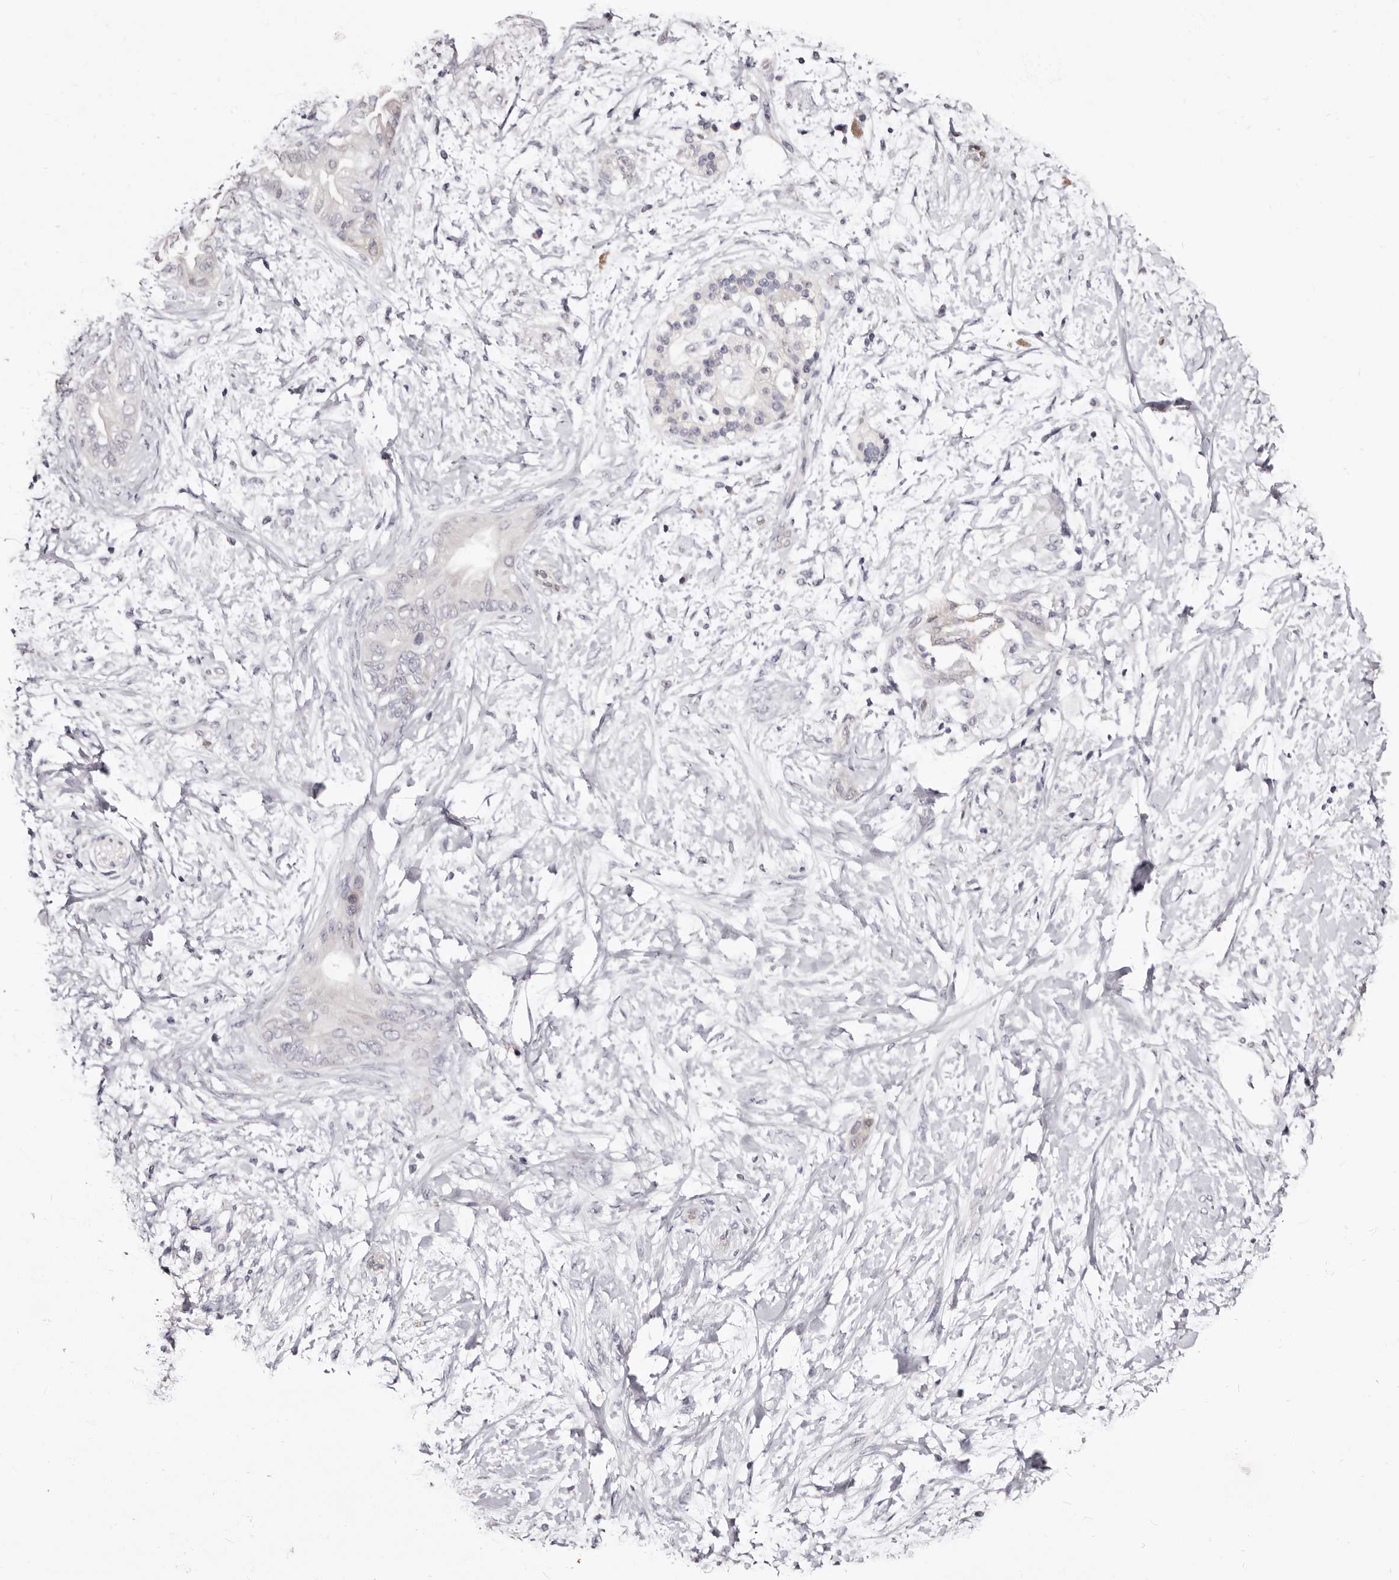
{"staining": {"intensity": "negative", "quantity": "none", "location": "none"}, "tissue": "adipose tissue", "cell_type": "Adipocytes", "image_type": "normal", "snomed": [{"axis": "morphology", "description": "Normal tissue, NOS"}, {"axis": "morphology", "description": "Adenocarcinoma, NOS"}, {"axis": "topography", "description": "Duodenum"}, {"axis": "topography", "description": "Peripheral nerve tissue"}], "caption": "This is an IHC photomicrograph of benign human adipose tissue. There is no positivity in adipocytes.", "gene": "BPGM", "patient": {"sex": "female", "age": 60}}